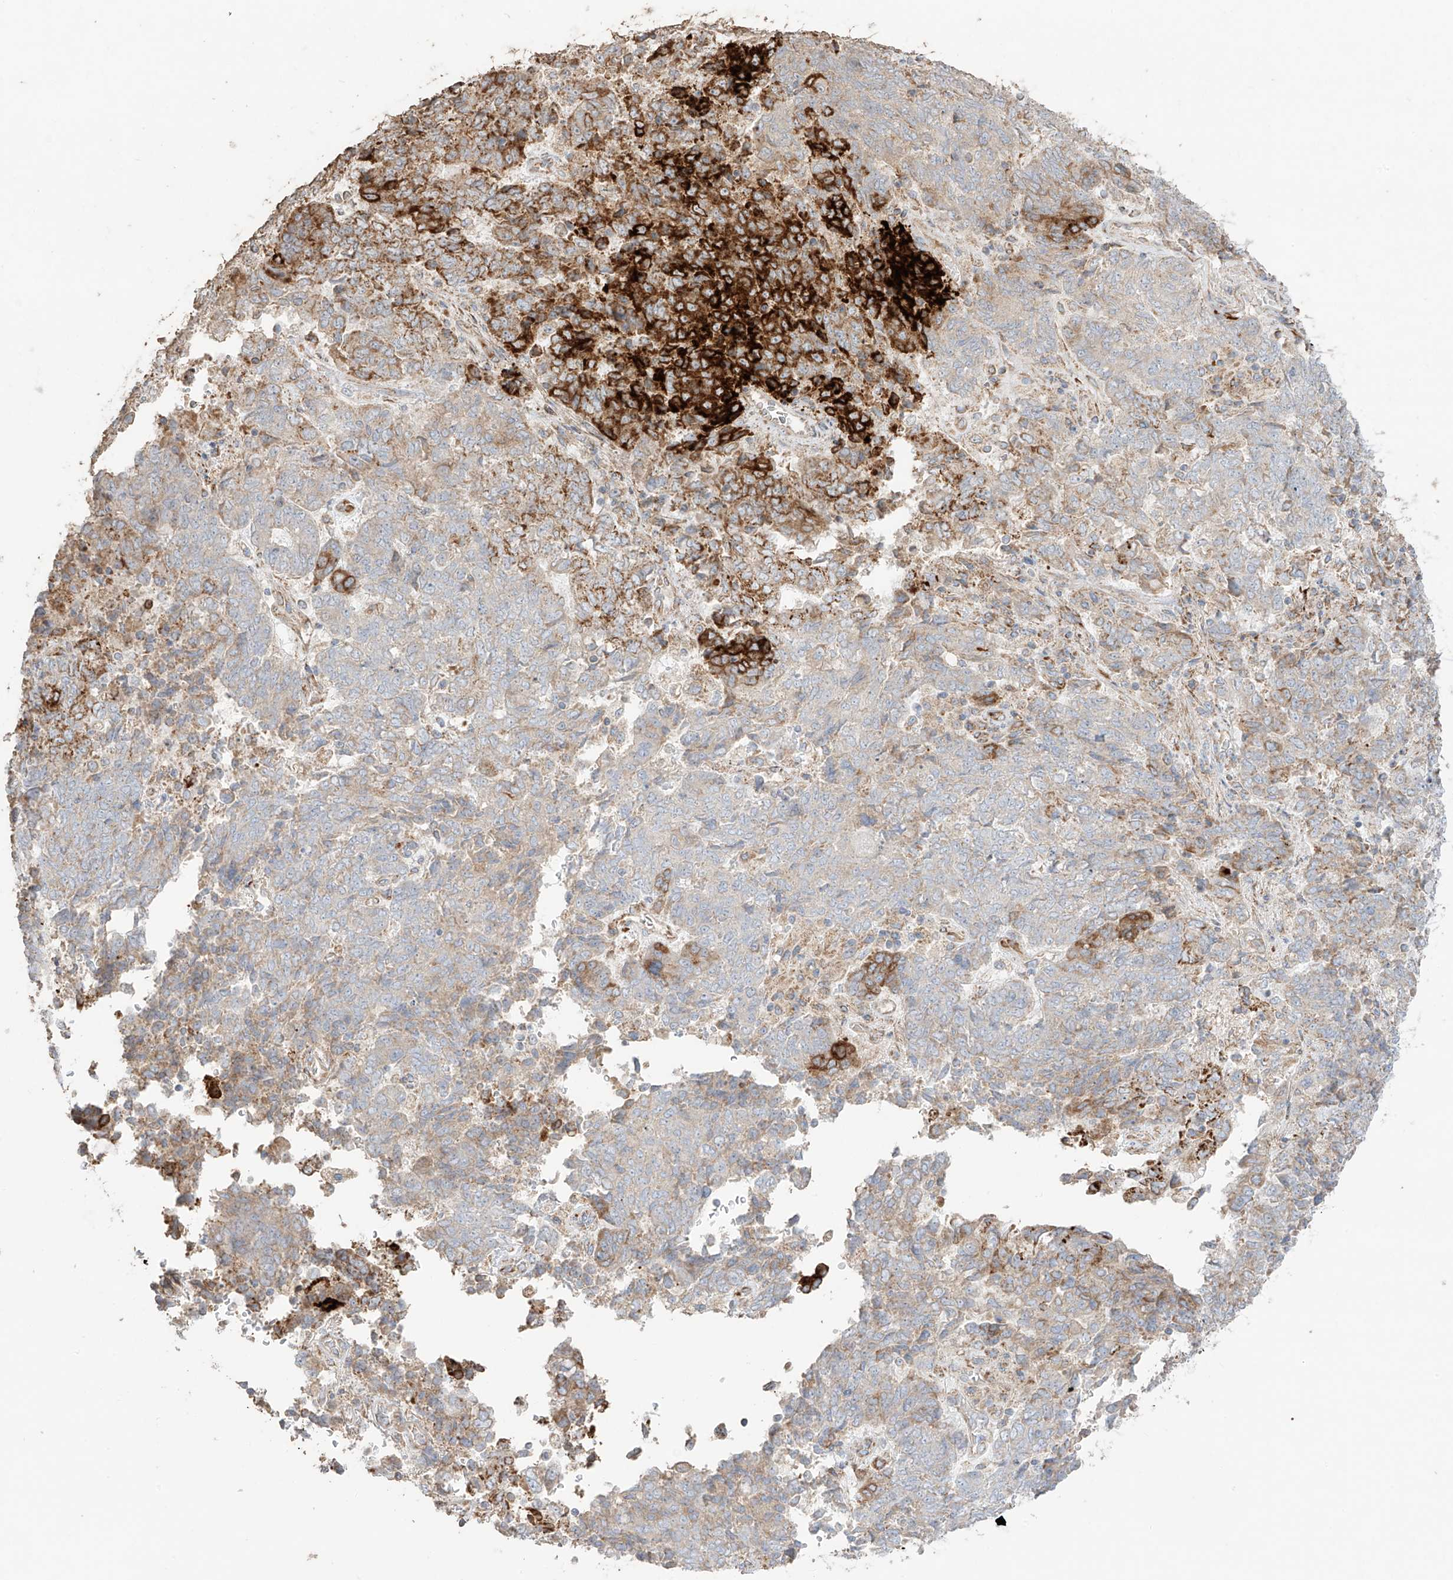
{"staining": {"intensity": "strong", "quantity": "<25%", "location": "cytoplasmic/membranous"}, "tissue": "endometrial cancer", "cell_type": "Tumor cells", "image_type": "cancer", "snomed": [{"axis": "morphology", "description": "Adenocarcinoma, NOS"}, {"axis": "topography", "description": "Endometrium"}], "caption": "Immunohistochemical staining of human endometrial cancer shows medium levels of strong cytoplasmic/membranous protein staining in approximately <25% of tumor cells.", "gene": "COLGALT2", "patient": {"sex": "female", "age": 80}}